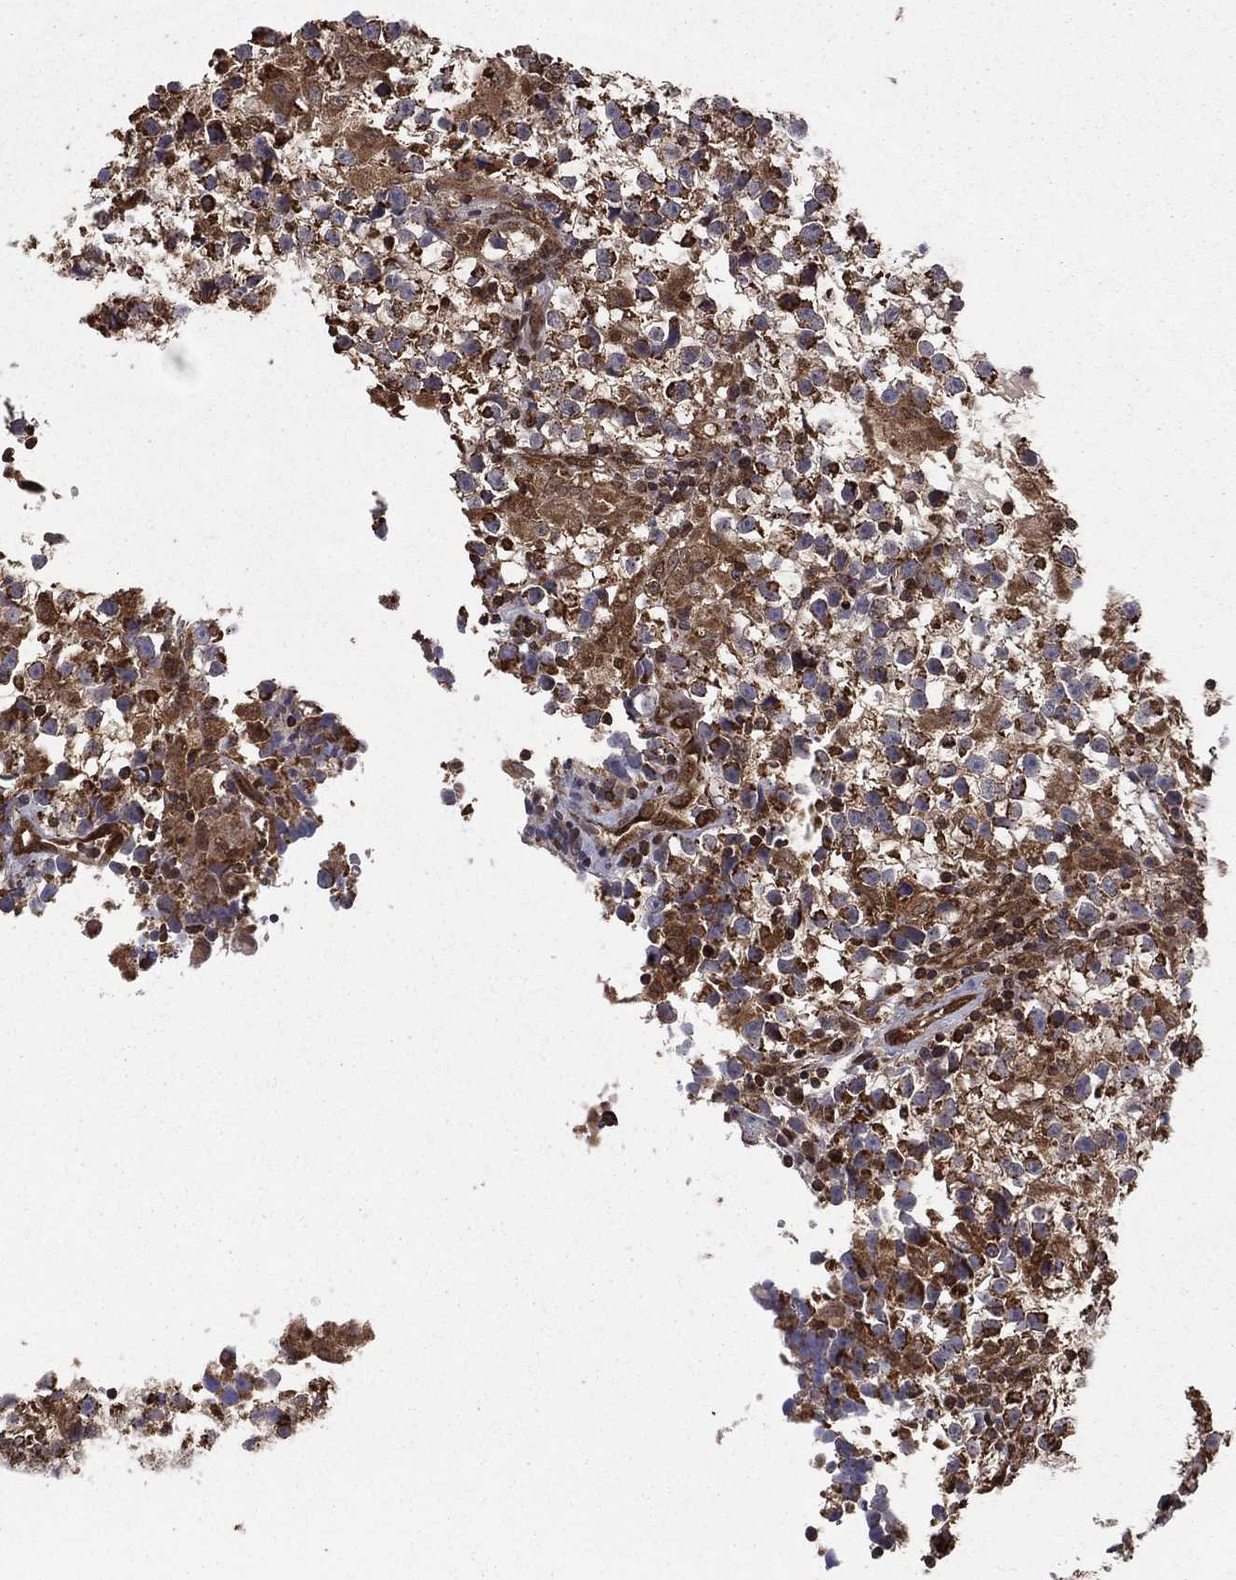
{"staining": {"intensity": "moderate", "quantity": ">75%", "location": "cytoplasmic/membranous"}, "tissue": "testis cancer", "cell_type": "Tumor cells", "image_type": "cancer", "snomed": [{"axis": "morphology", "description": "Seminoma, NOS"}, {"axis": "topography", "description": "Testis"}], "caption": "Protein analysis of seminoma (testis) tissue exhibits moderate cytoplasmic/membranous expression in approximately >75% of tumor cells. (Stains: DAB (3,3'-diaminobenzidine) in brown, nuclei in blue, Microscopy: brightfield microscopy at high magnification).", "gene": "RIGI", "patient": {"sex": "male", "age": 31}}